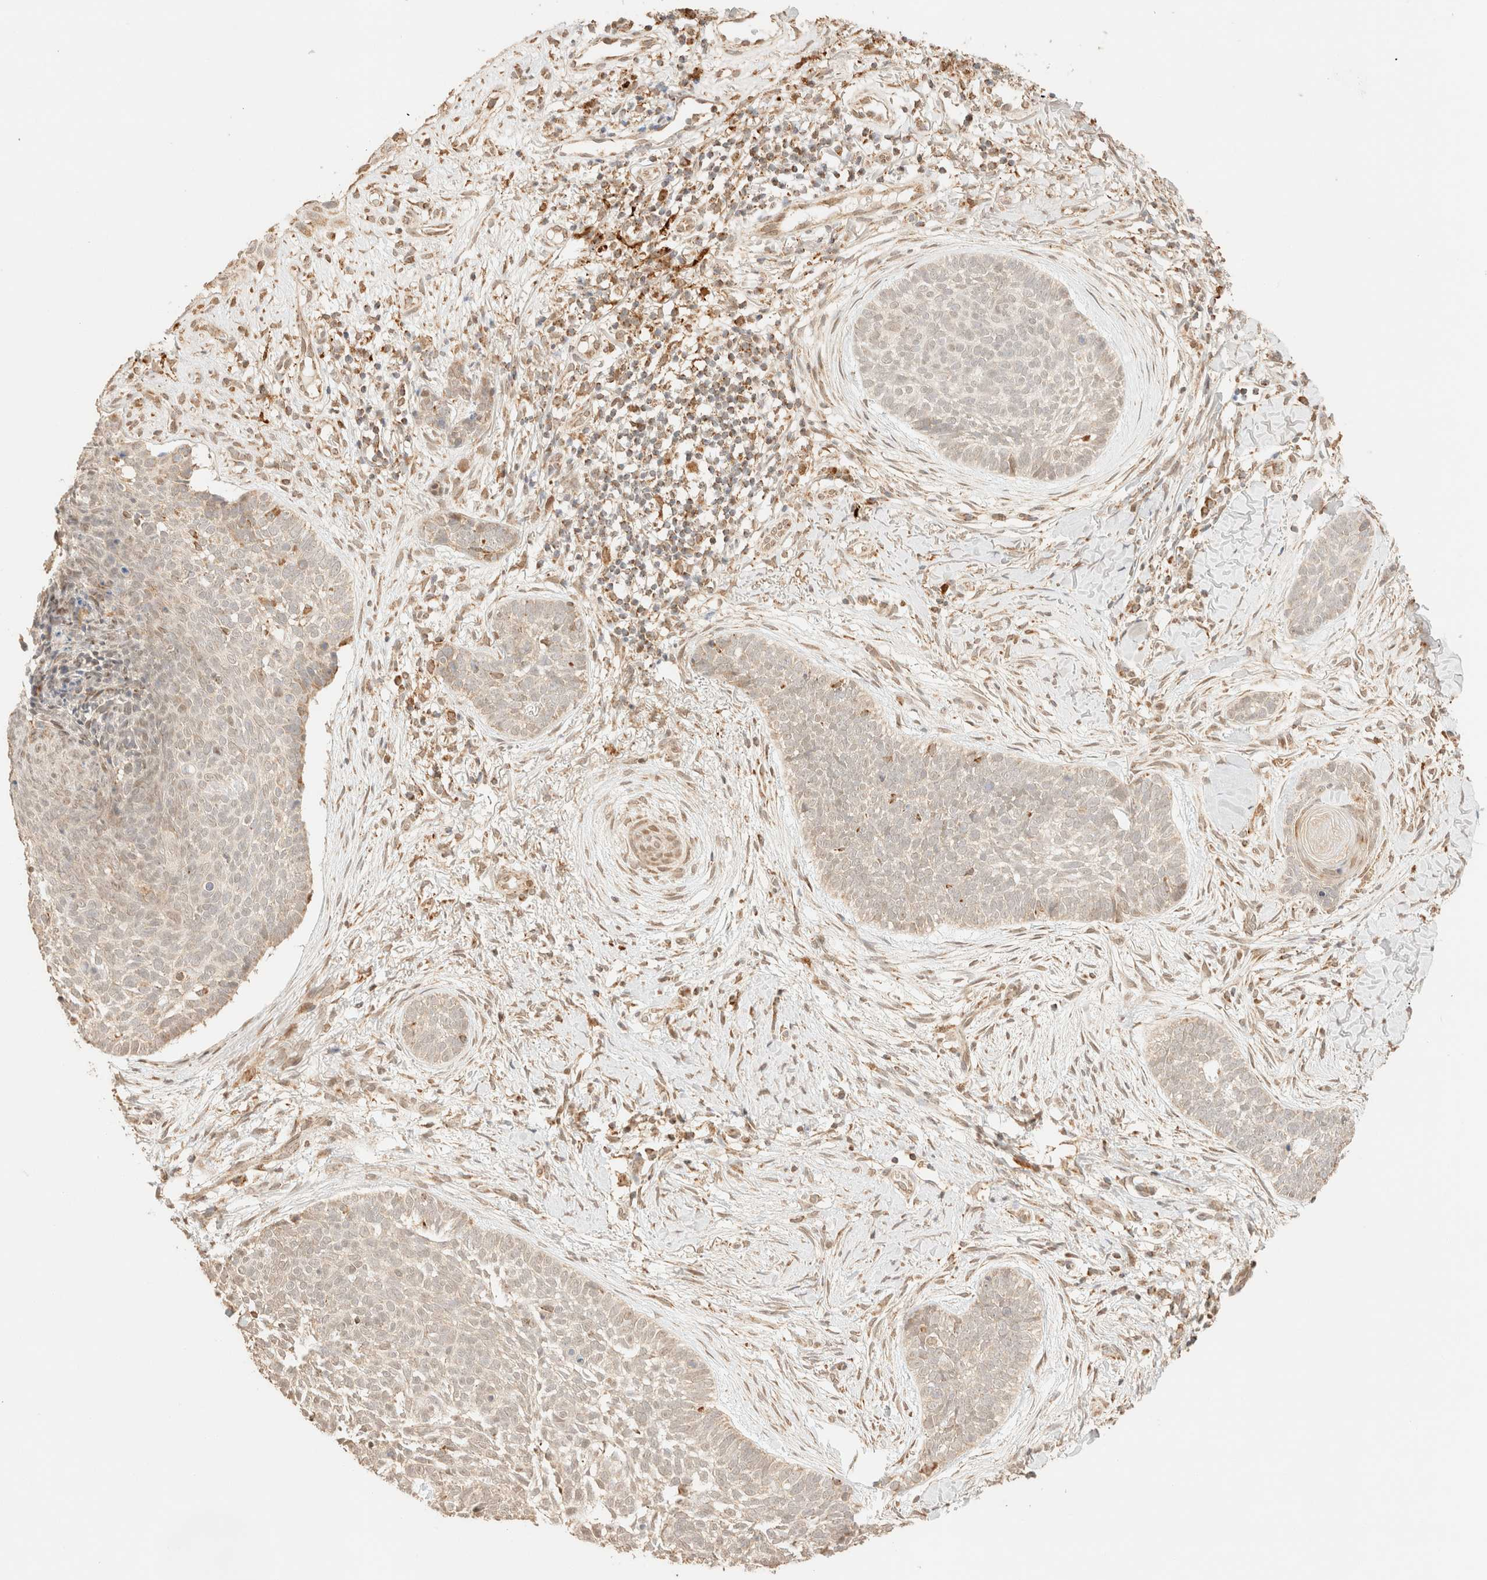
{"staining": {"intensity": "negative", "quantity": "none", "location": "none"}, "tissue": "skin cancer", "cell_type": "Tumor cells", "image_type": "cancer", "snomed": [{"axis": "morphology", "description": "Normal tissue, NOS"}, {"axis": "morphology", "description": "Basal cell carcinoma"}, {"axis": "topography", "description": "Skin"}], "caption": "Tumor cells show no significant expression in skin cancer (basal cell carcinoma).", "gene": "TACO1", "patient": {"sex": "male", "age": 67}}